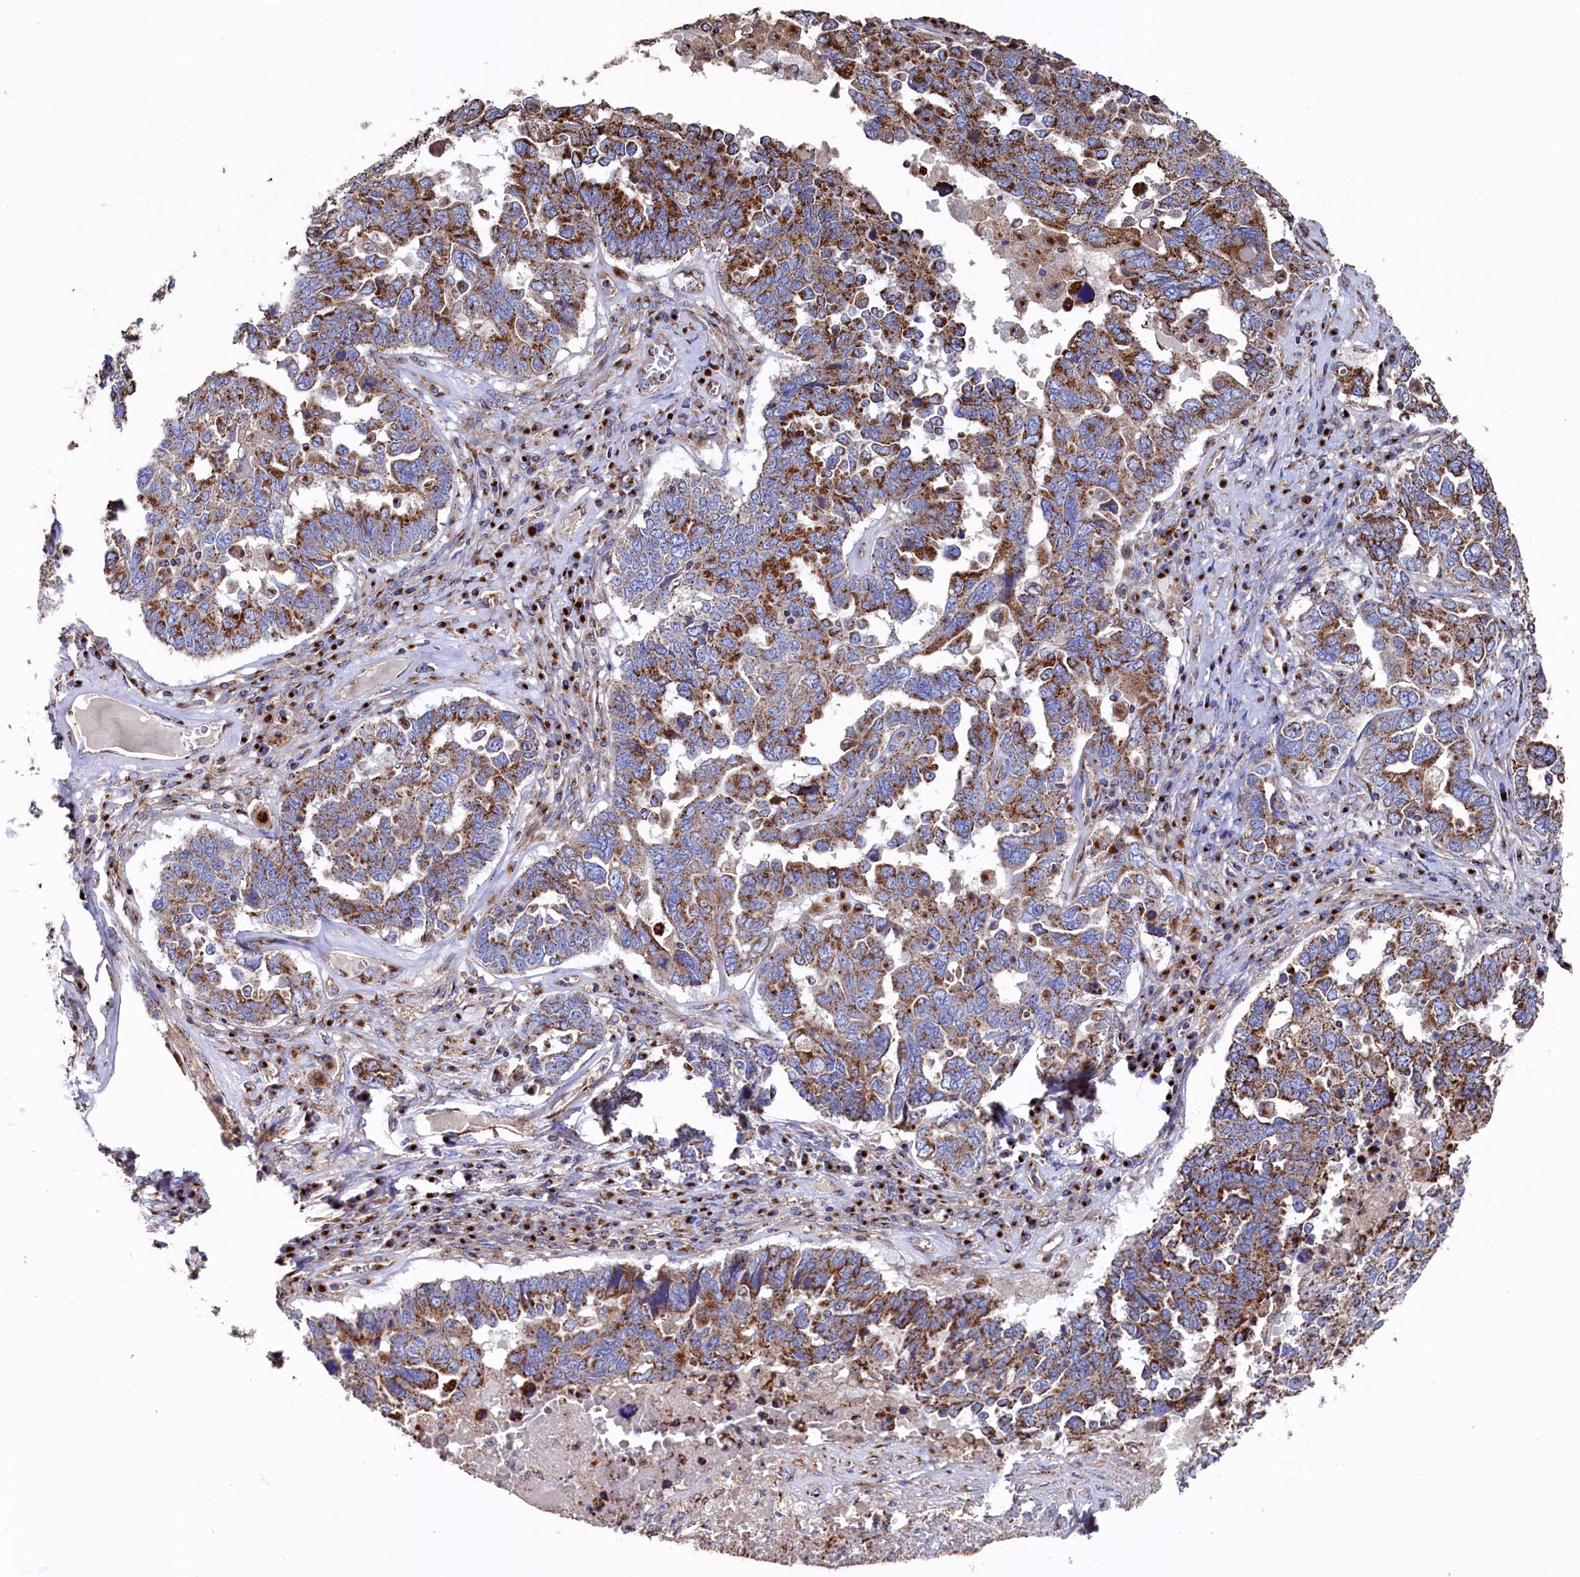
{"staining": {"intensity": "moderate", "quantity": ">75%", "location": "cytoplasmic/membranous"}, "tissue": "ovarian cancer", "cell_type": "Tumor cells", "image_type": "cancer", "snomed": [{"axis": "morphology", "description": "Carcinoma, endometroid"}, {"axis": "topography", "description": "Ovary"}], "caption": "Protein staining by IHC shows moderate cytoplasmic/membranous positivity in approximately >75% of tumor cells in endometroid carcinoma (ovarian).", "gene": "PRRC1", "patient": {"sex": "female", "age": 62}}